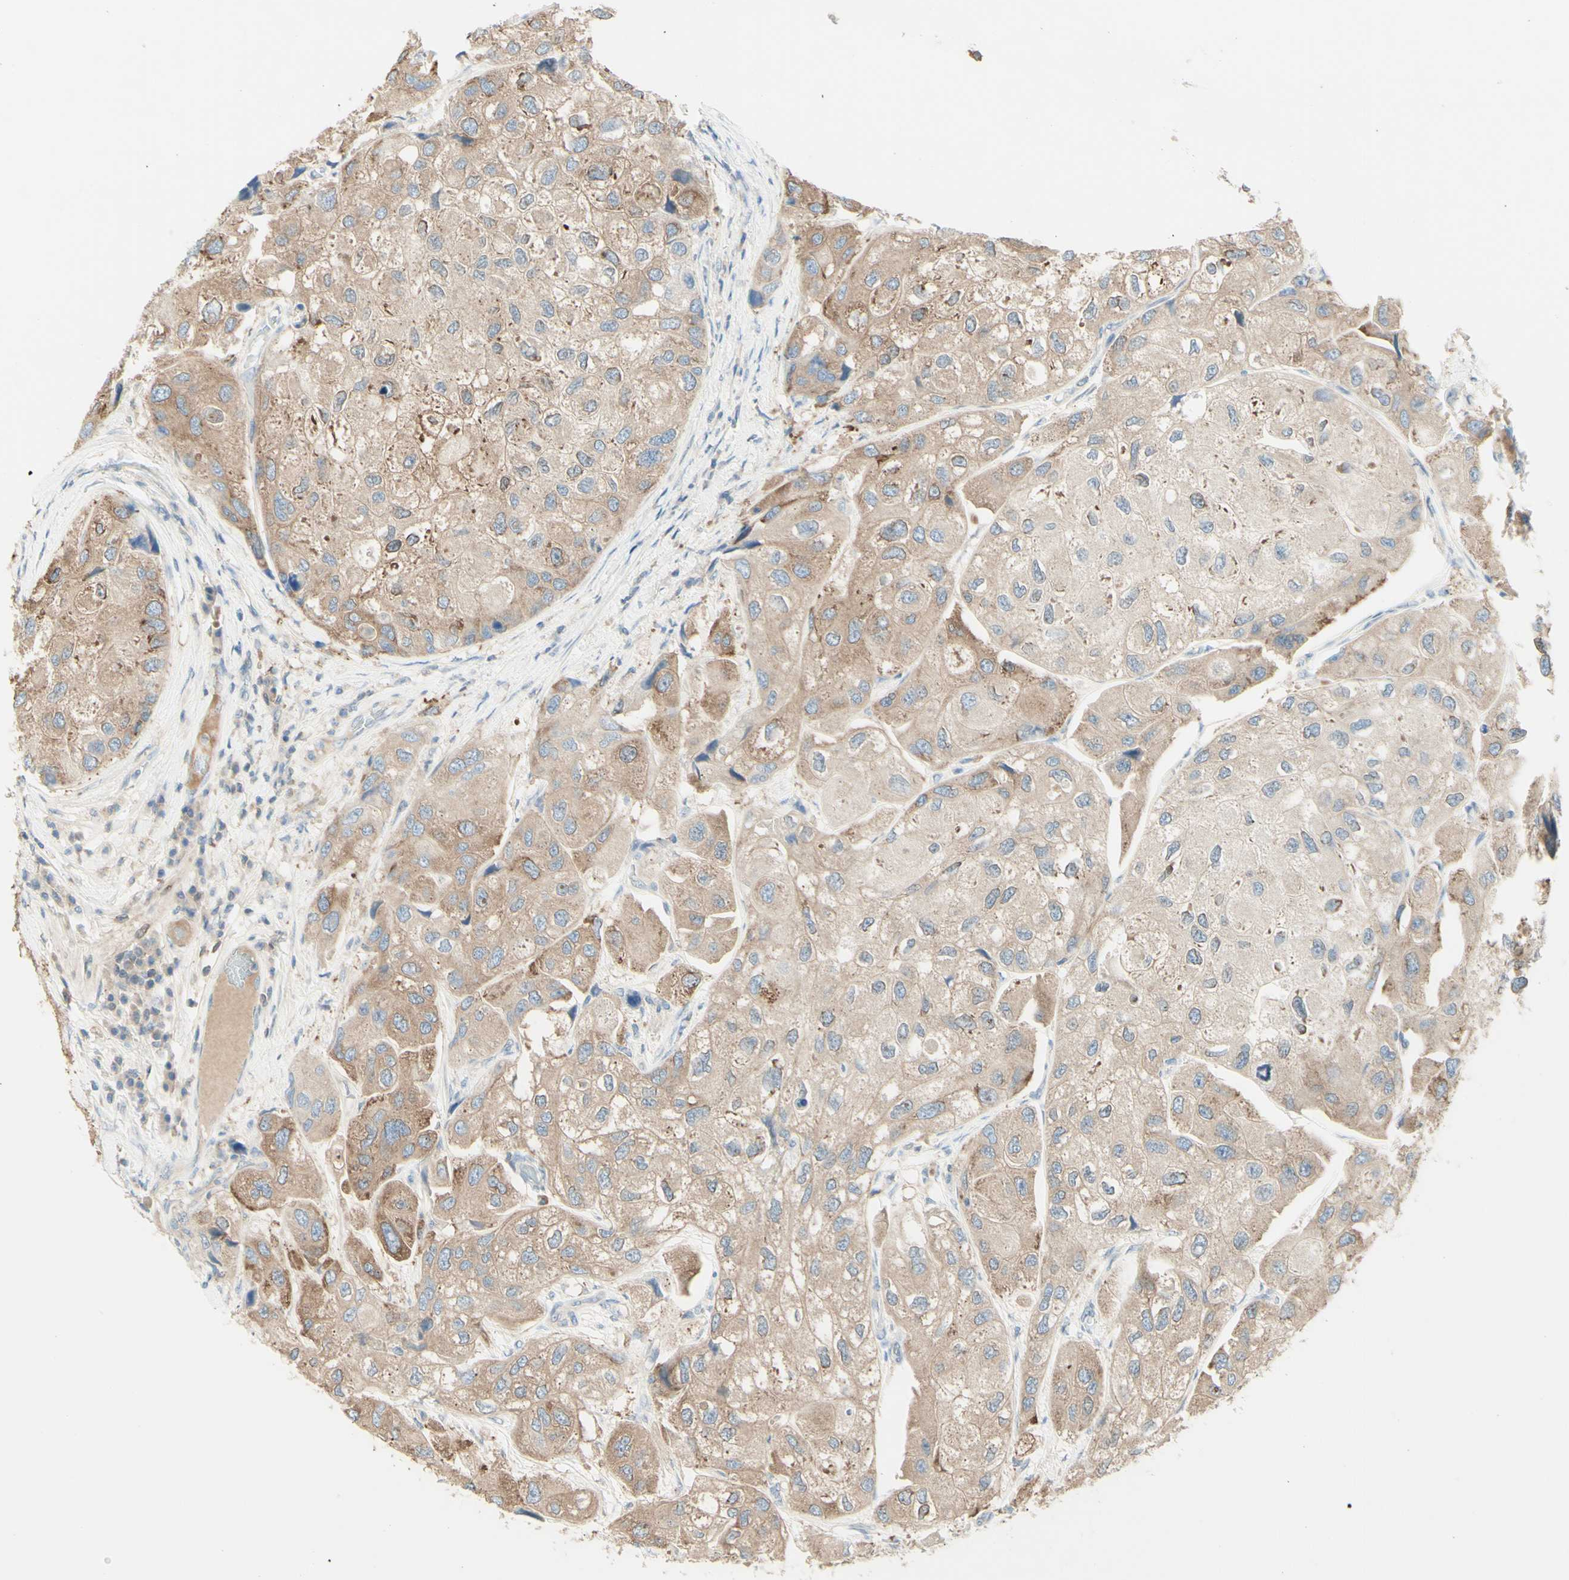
{"staining": {"intensity": "moderate", "quantity": ">75%", "location": "cytoplasmic/membranous"}, "tissue": "urothelial cancer", "cell_type": "Tumor cells", "image_type": "cancer", "snomed": [{"axis": "morphology", "description": "Urothelial carcinoma, High grade"}, {"axis": "topography", "description": "Urinary bladder"}], "caption": "Immunohistochemistry (IHC) photomicrograph of neoplastic tissue: urothelial cancer stained using immunohistochemistry exhibits medium levels of moderate protein expression localized specifically in the cytoplasmic/membranous of tumor cells, appearing as a cytoplasmic/membranous brown color.", "gene": "MTM1", "patient": {"sex": "female", "age": 64}}